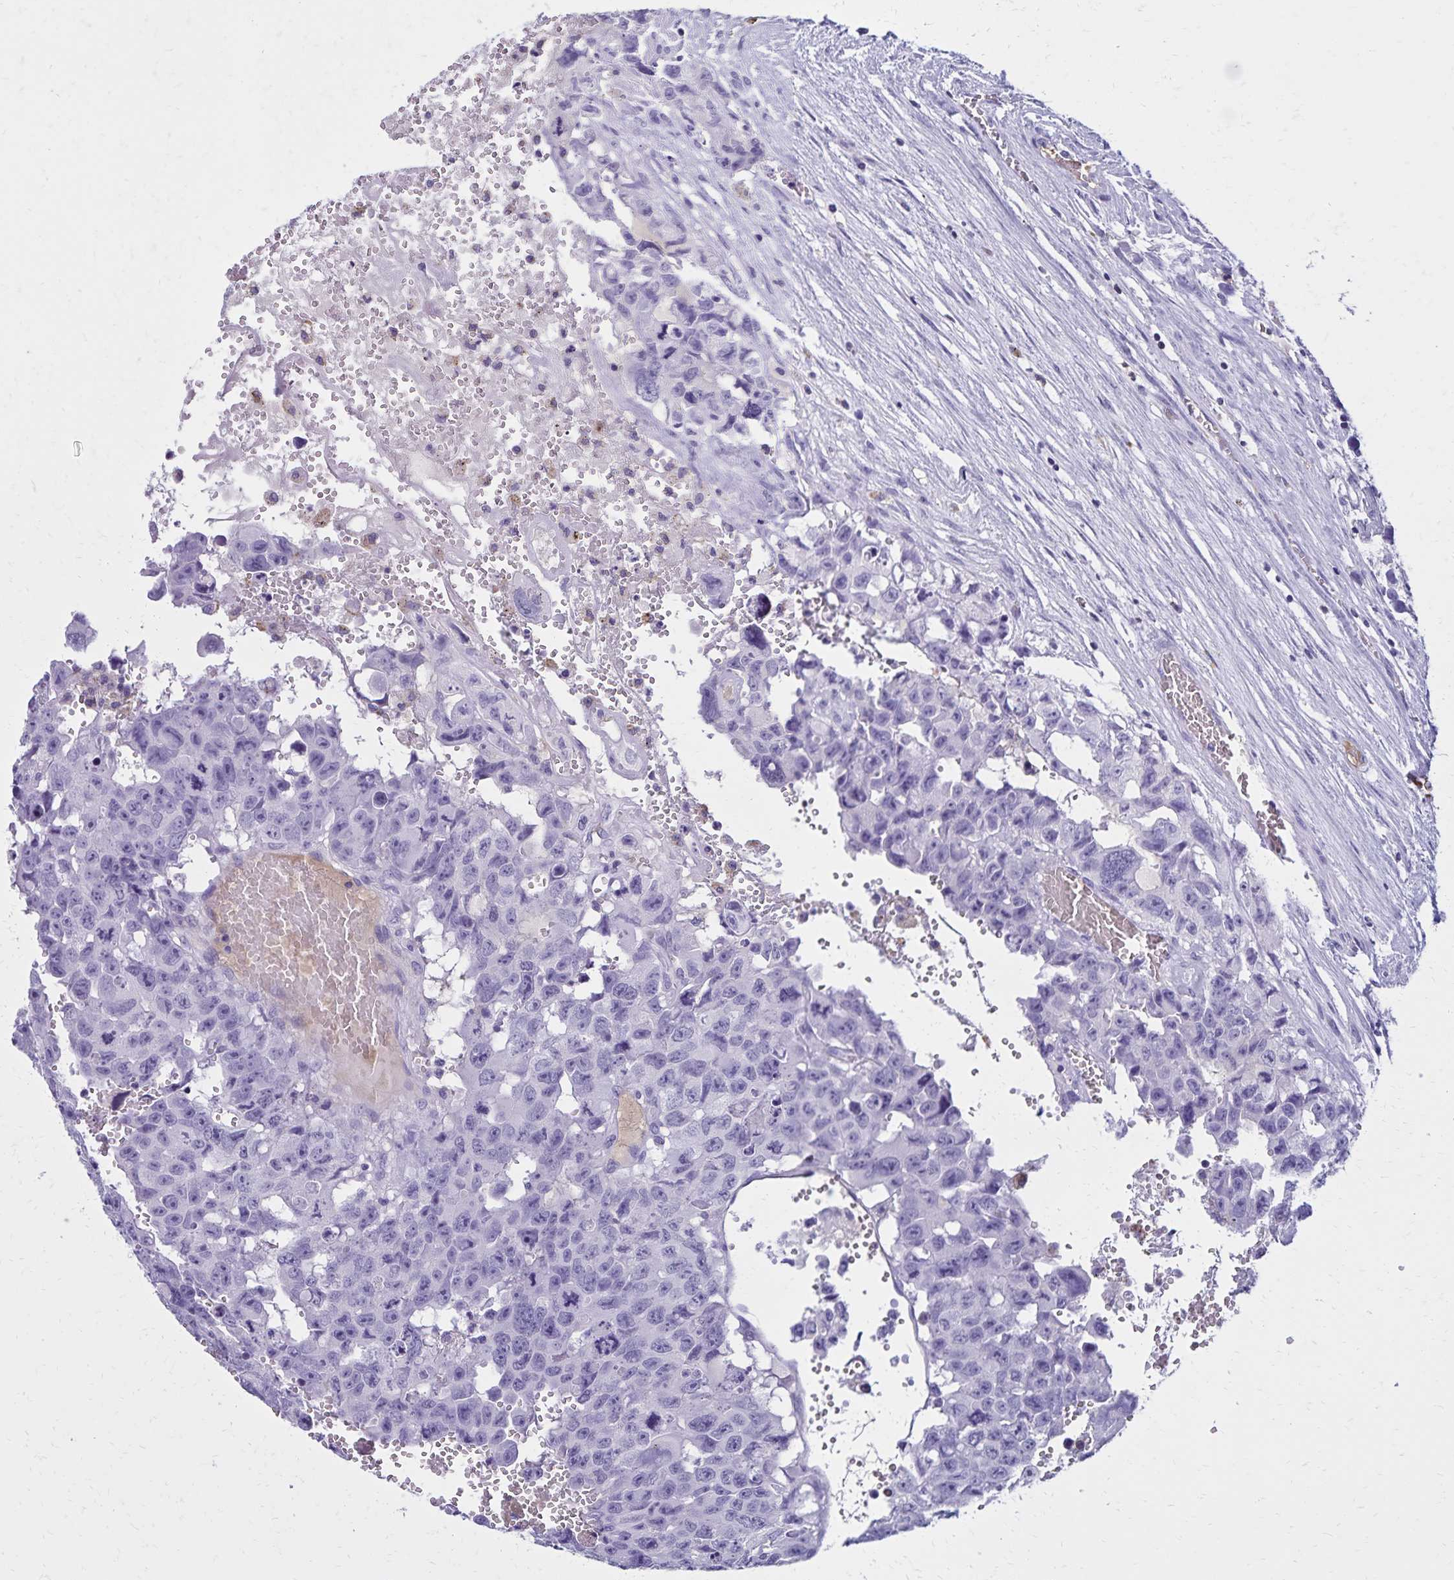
{"staining": {"intensity": "negative", "quantity": "none", "location": "none"}, "tissue": "testis cancer", "cell_type": "Tumor cells", "image_type": "cancer", "snomed": [{"axis": "morphology", "description": "Seminoma, NOS"}, {"axis": "topography", "description": "Testis"}], "caption": "DAB immunohistochemical staining of testis cancer (seminoma) displays no significant positivity in tumor cells. (Brightfield microscopy of DAB immunohistochemistry at high magnification).", "gene": "CD27", "patient": {"sex": "male", "age": 26}}